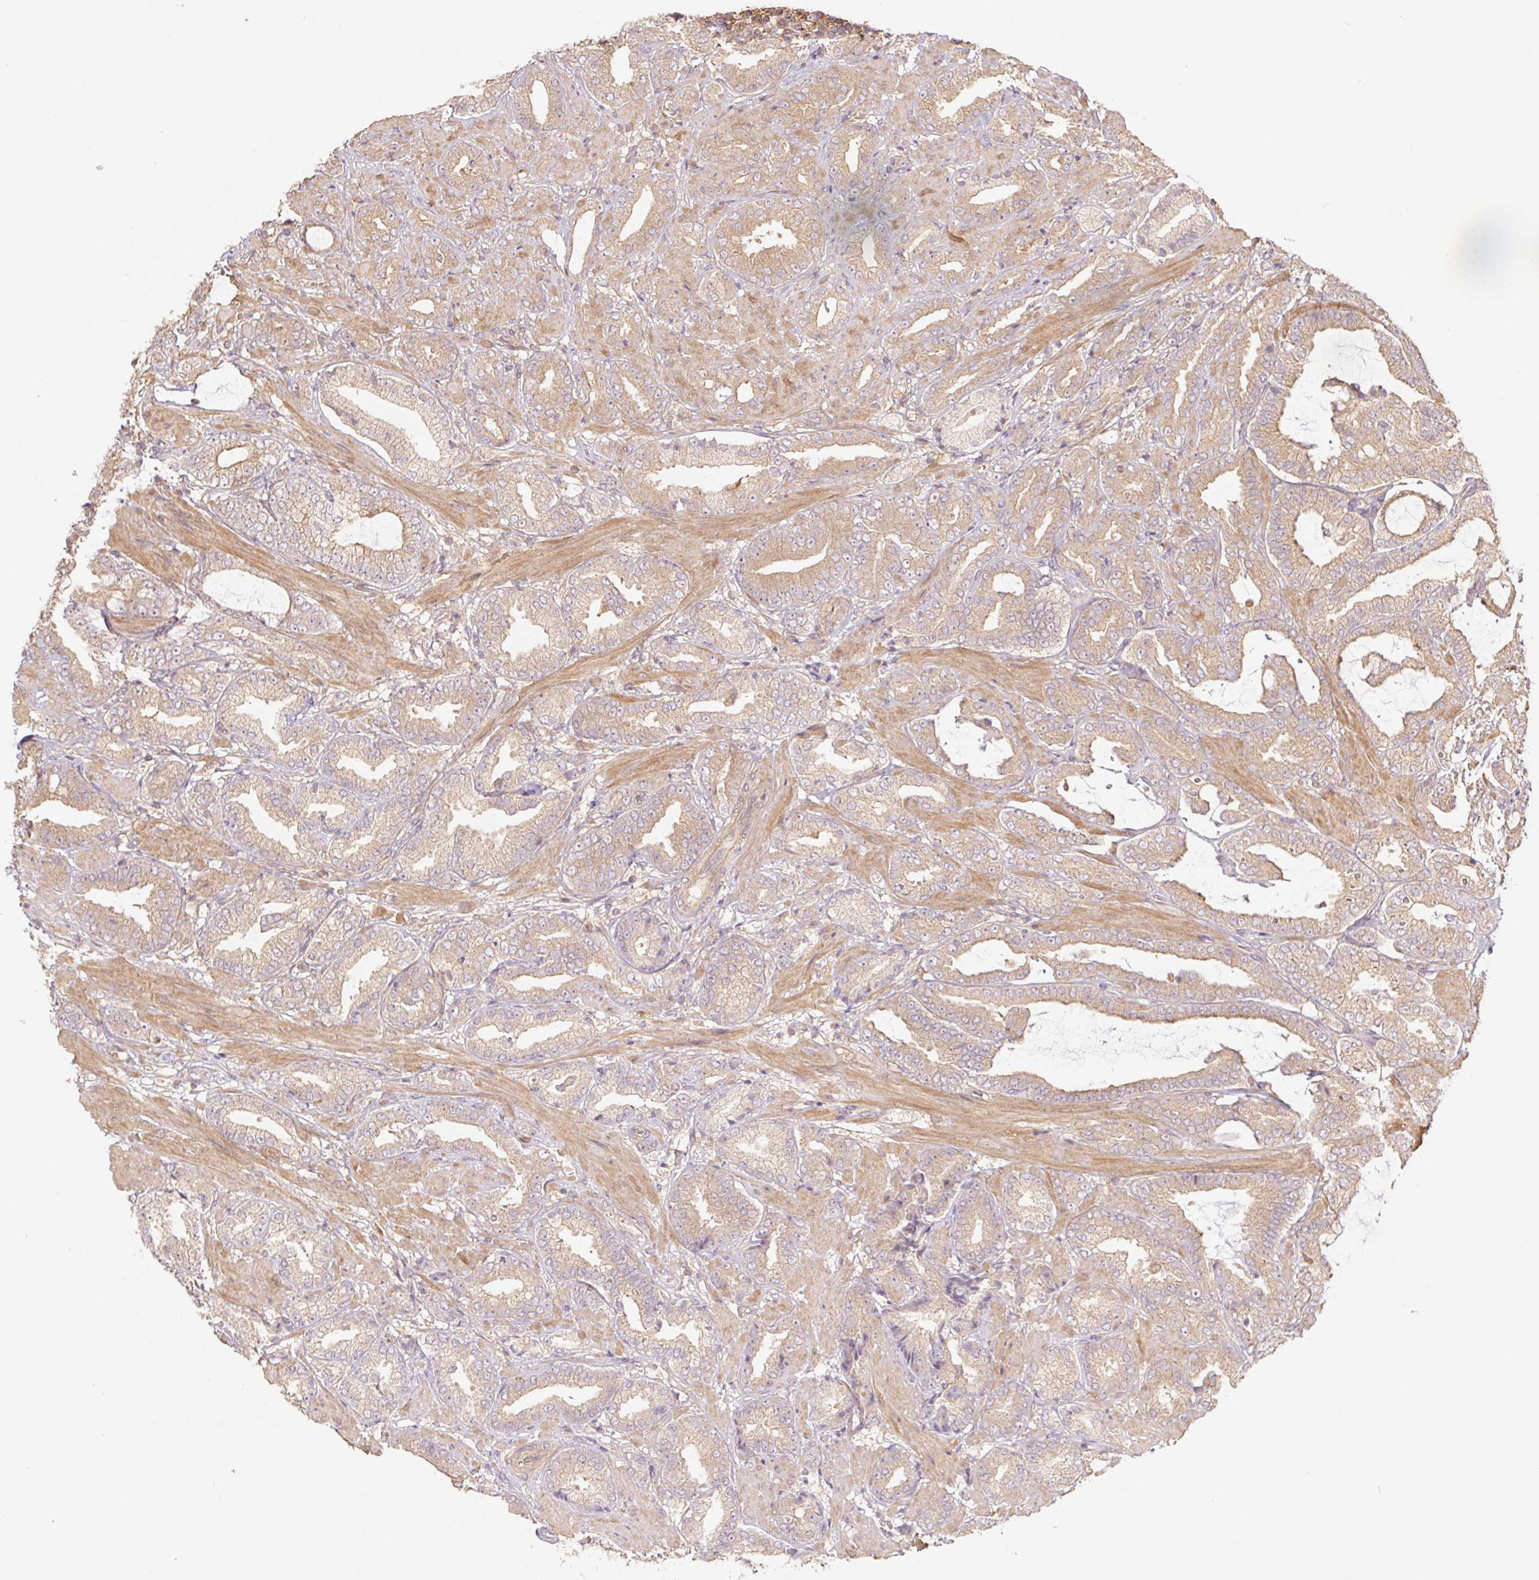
{"staining": {"intensity": "weak", "quantity": "25%-75%", "location": "cytoplasmic/membranous"}, "tissue": "prostate cancer", "cell_type": "Tumor cells", "image_type": "cancer", "snomed": [{"axis": "morphology", "description": "Adenocarcinoma, High grade"}, {"axis": "topography", "description": "Prostate"}], "caption": "There is low levels of weak cytoplasmic/membranous expression in tumor cells of prostate high-grade adenocarcinoma, as demonstrated by immunohistochemical staining (brown color).", "gene": "TUBA3D", "patient": {"sex": "male", "age": 56}}